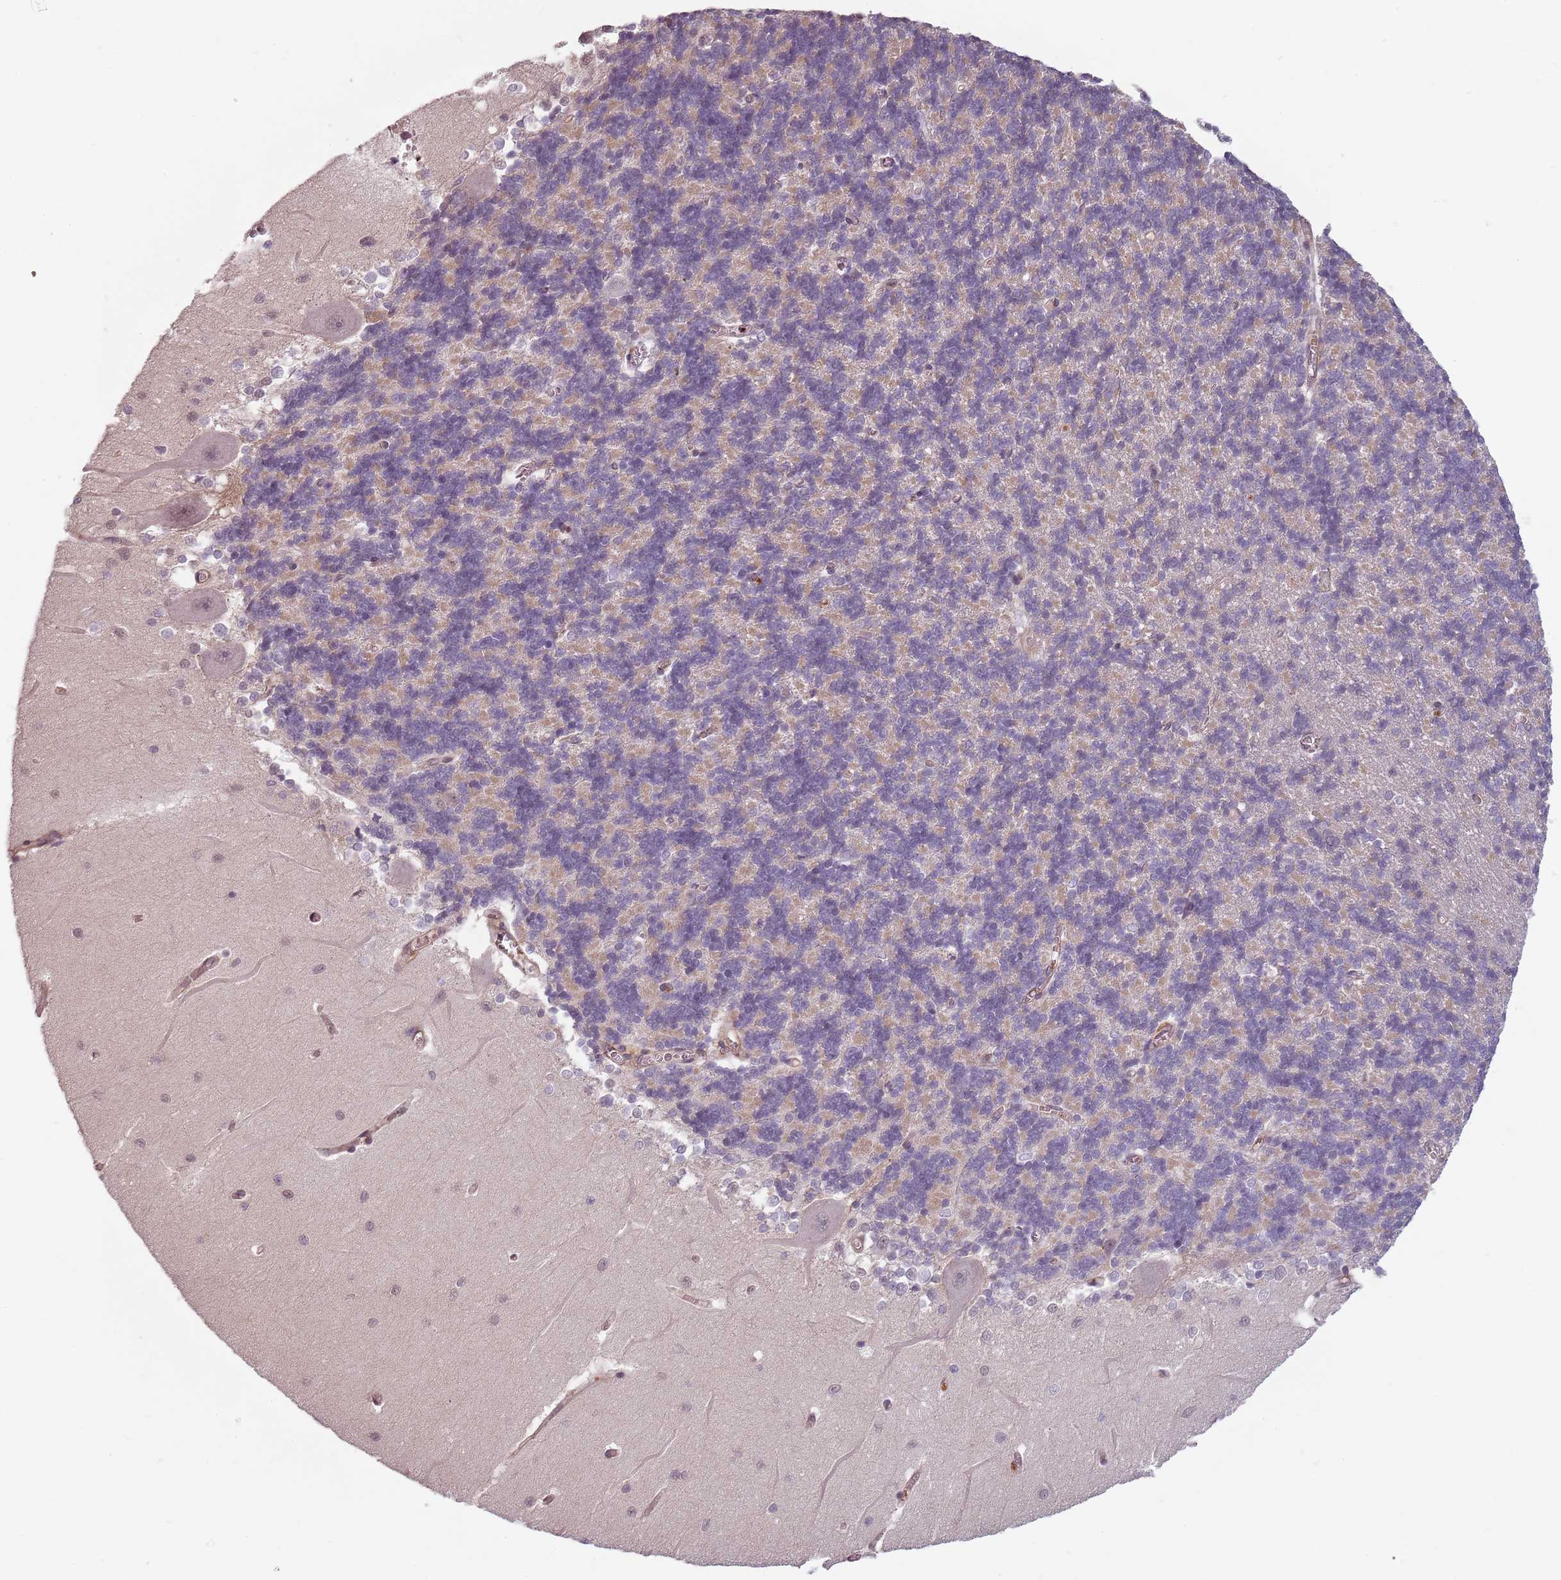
{"staining": {"intensity": "weak", "quantity": "<25%", "location": "cytoplasmic/membranous"}, "tissue": "cerebellum", "cell_type": "Cells in granular layer", "image_type": "normal", "snomed": [{"axis": "morphology", "description": "Normal tissue, NOS"}, {"axis": "topography", "description": "Cerebellum"}], "caption": "DAB immunohistochemical staining of benign cerebellum exhibits no significant positivity in cells in granular layer.", "gene": "PPP1R14C", "patient": {"sex": "male", "age": 37}}